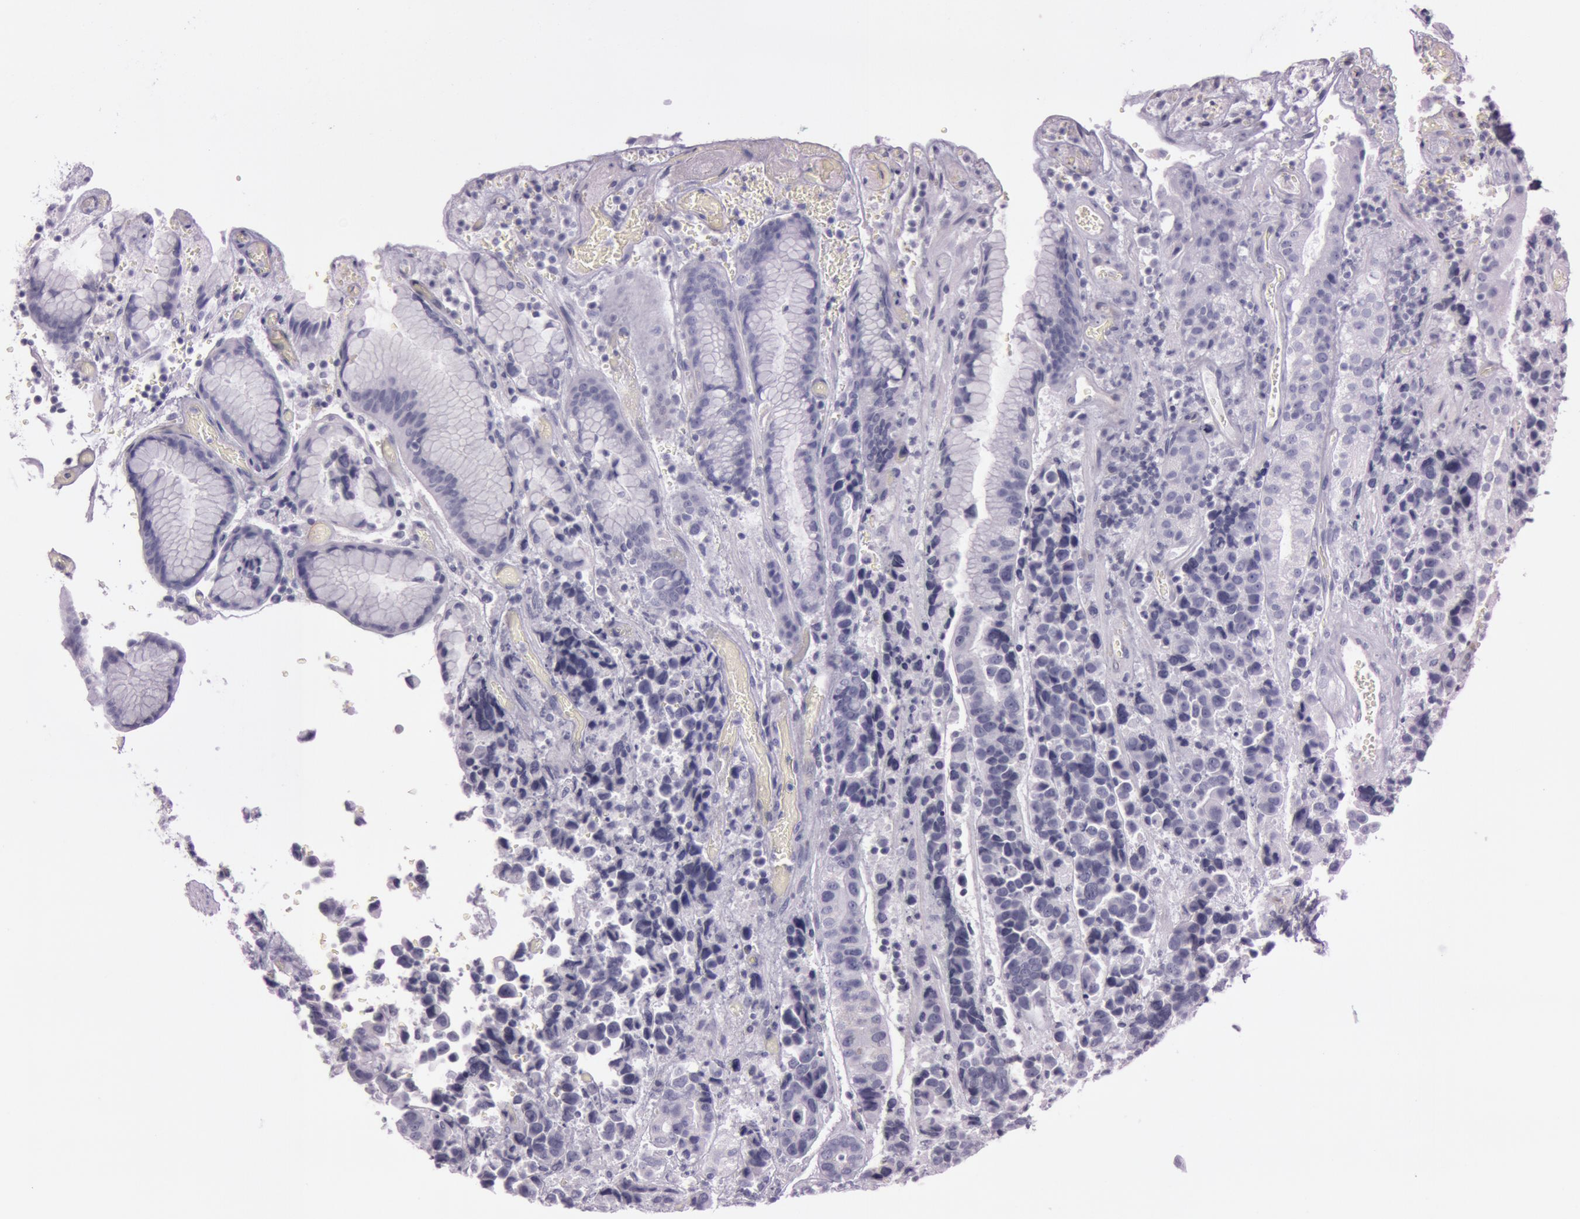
{"staining": {"intensity": "negative", "quantity": "none", "location": "none"}, "tissue": "stomach cancer", "cell_type": "Tumor cells", "image_type": "cancer", "snomed": [{"axis": "morphology", "description": "Adenocarcinoma, NOS"}, {"axis": "topography", "description": "Stomach, upper"}], "caption": "Stomach cancer was stained to show a protein in brown. There is no significant expression in tumor cells.", "gene": "FOLH1", "patient": {"sex": "male", "age": 71}}